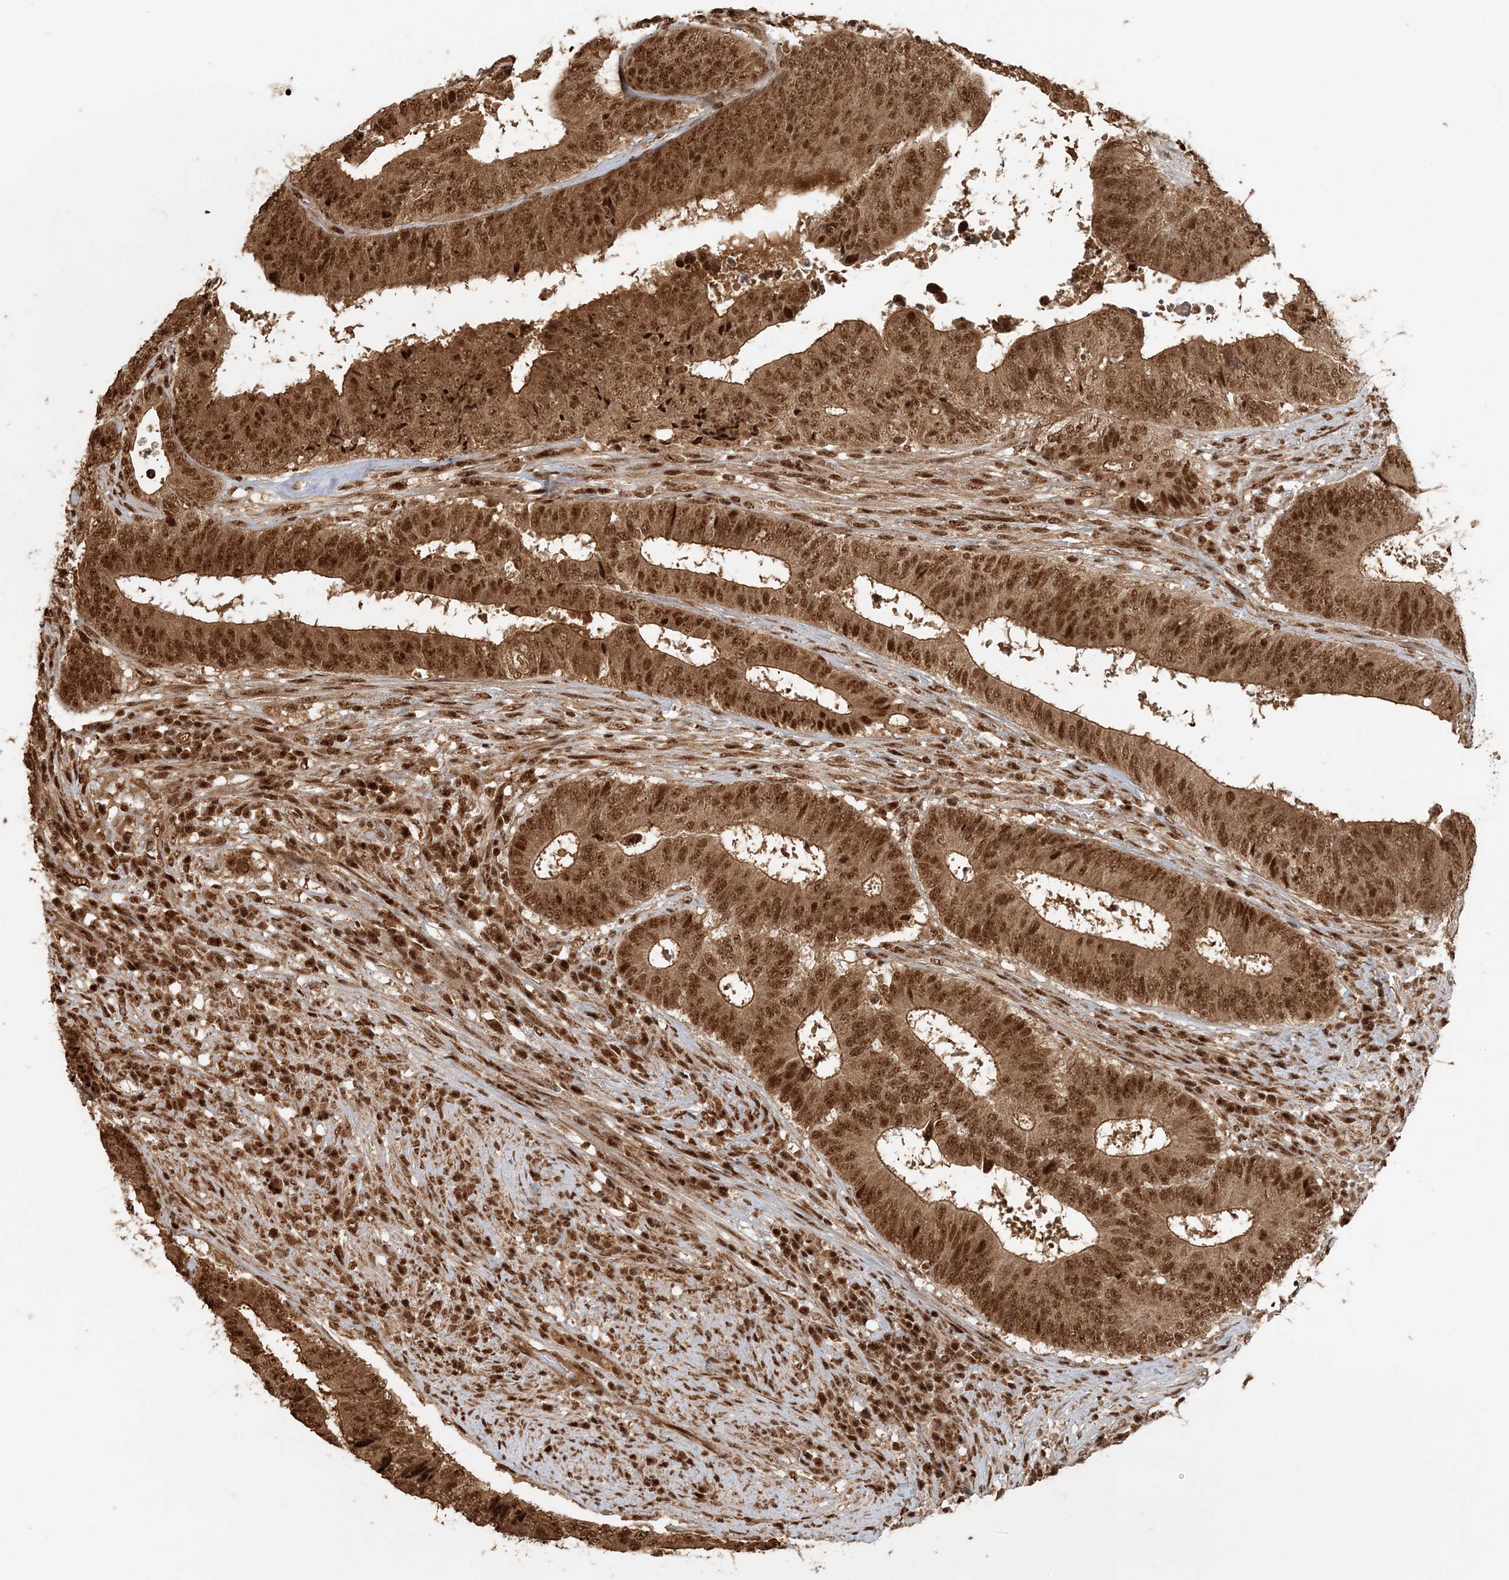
{"staining": {"intensity": "moderate", "quantity": ">75%", "location": "cytoplasmic/membranous,nuclear"}, "tissue": "colorectal cancer", "cell_type": "Tumor cells", "image_type": "cancer", "snomed": [{"axis": "morphology", "description": "Adenocarcinoma, NOS"}, {"axis": "topography", "description": "Rectum"}], "caption": "IHC histopathology image of colorectal cancer stained for a protein (brown), which shows medium levels of moderate cytoplasmic/membranous and nuclear expression in approximately >75% of tumor cells.", "gene": "ARHGAP35", "patient": {"sex": "male", "age": 72}}